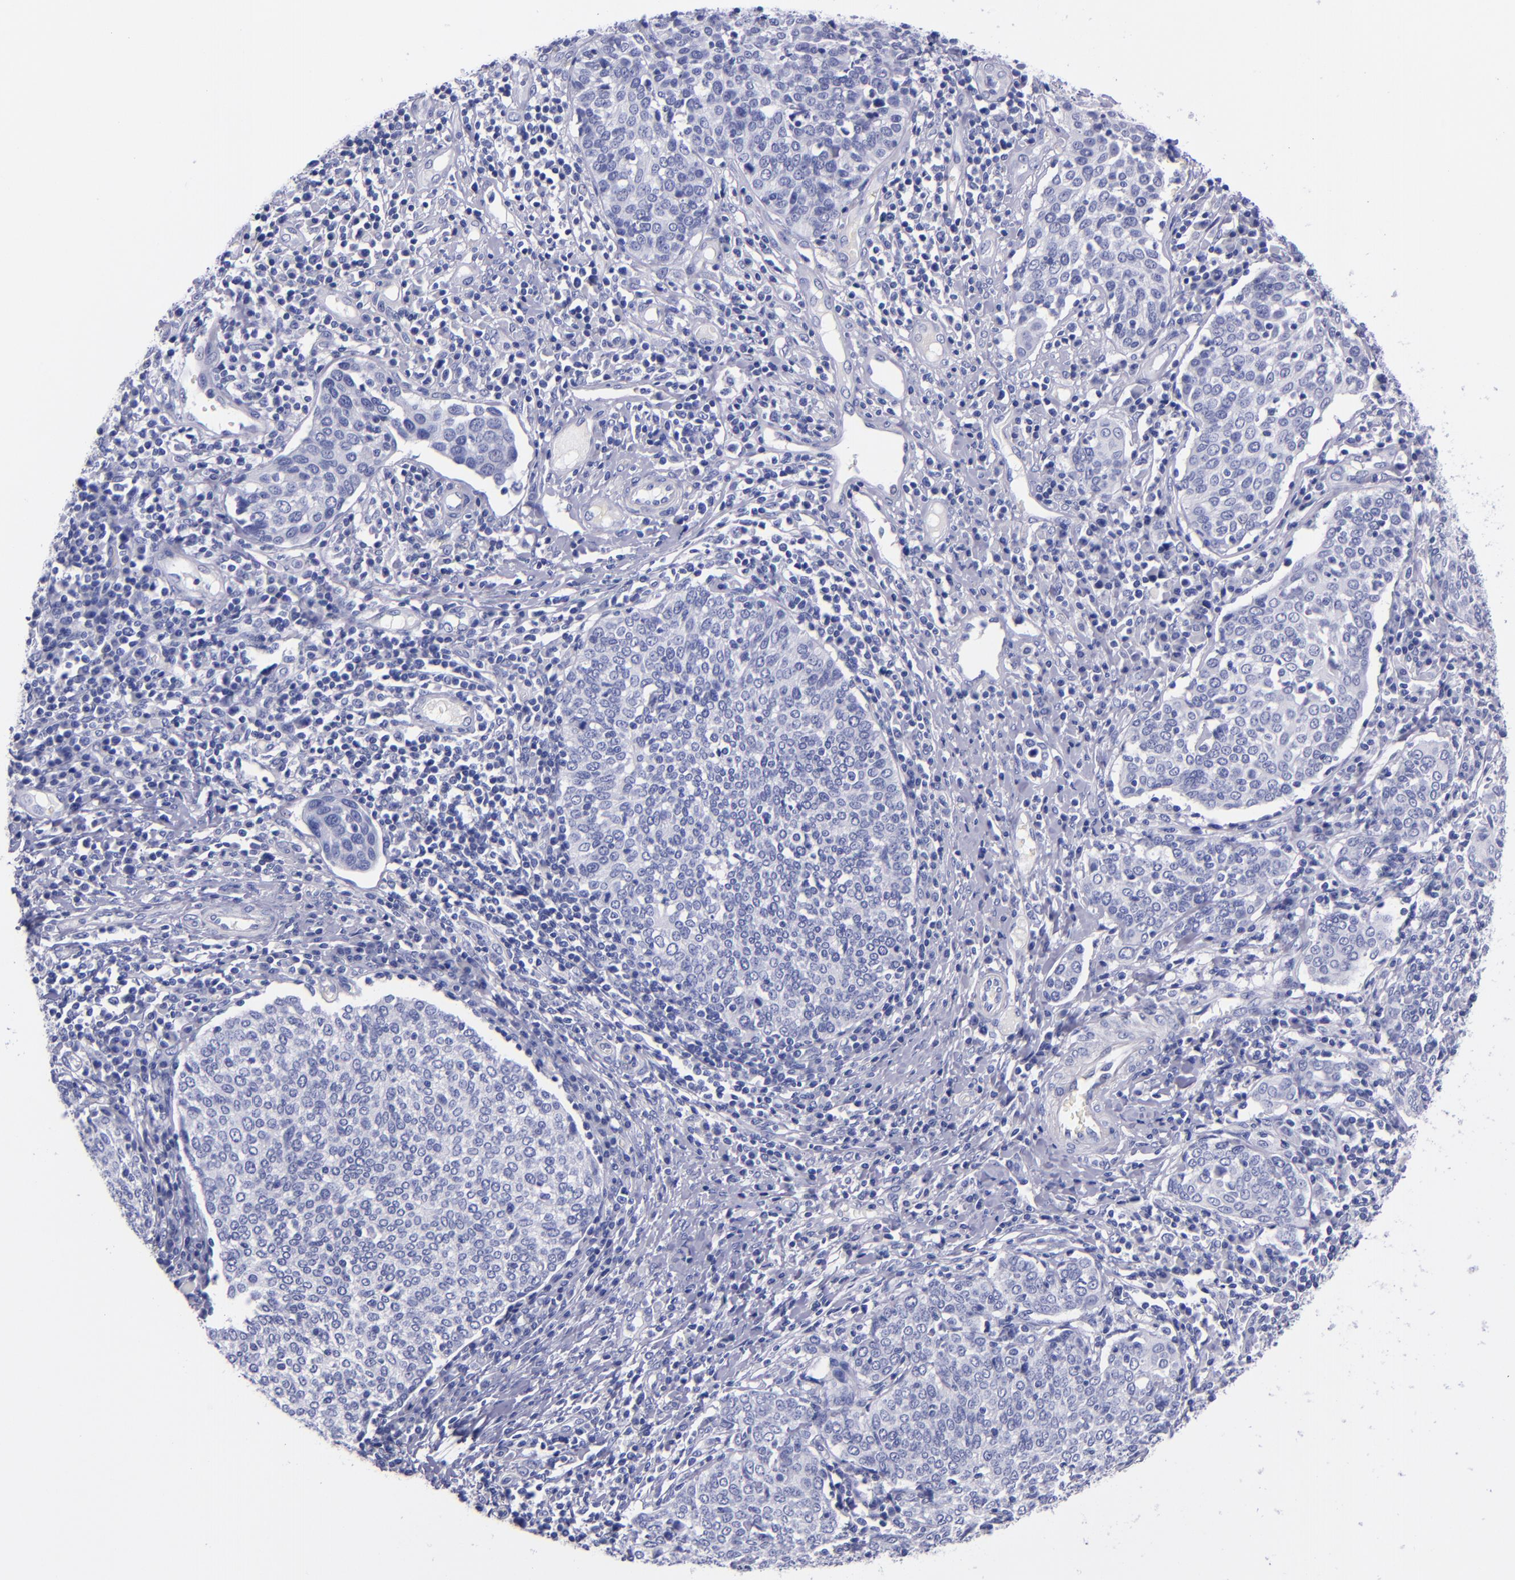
{"staining": {"intensity": "negative", "quantity": "none", "location": "none"}, "tissue": "cervical cancer", "cell_type": "Tumor cells", "image_type": "cancer", "snomed": [{"axis": "morphology", "description": "Squamous cell carcinoma, NOS"}, {"axis": "topography", "description": "Cervix"}], "caption": "Protein analysis of cervical squamous cell carcinoma demonstrates no significant staining in tumor cells. (Stains: DAB IHC with hematoxylin counter stain, Microscopy: brightfield microscopy at high magnification).", "gene": "SV2A", "patient": {"sex": "female", "age": 40}}